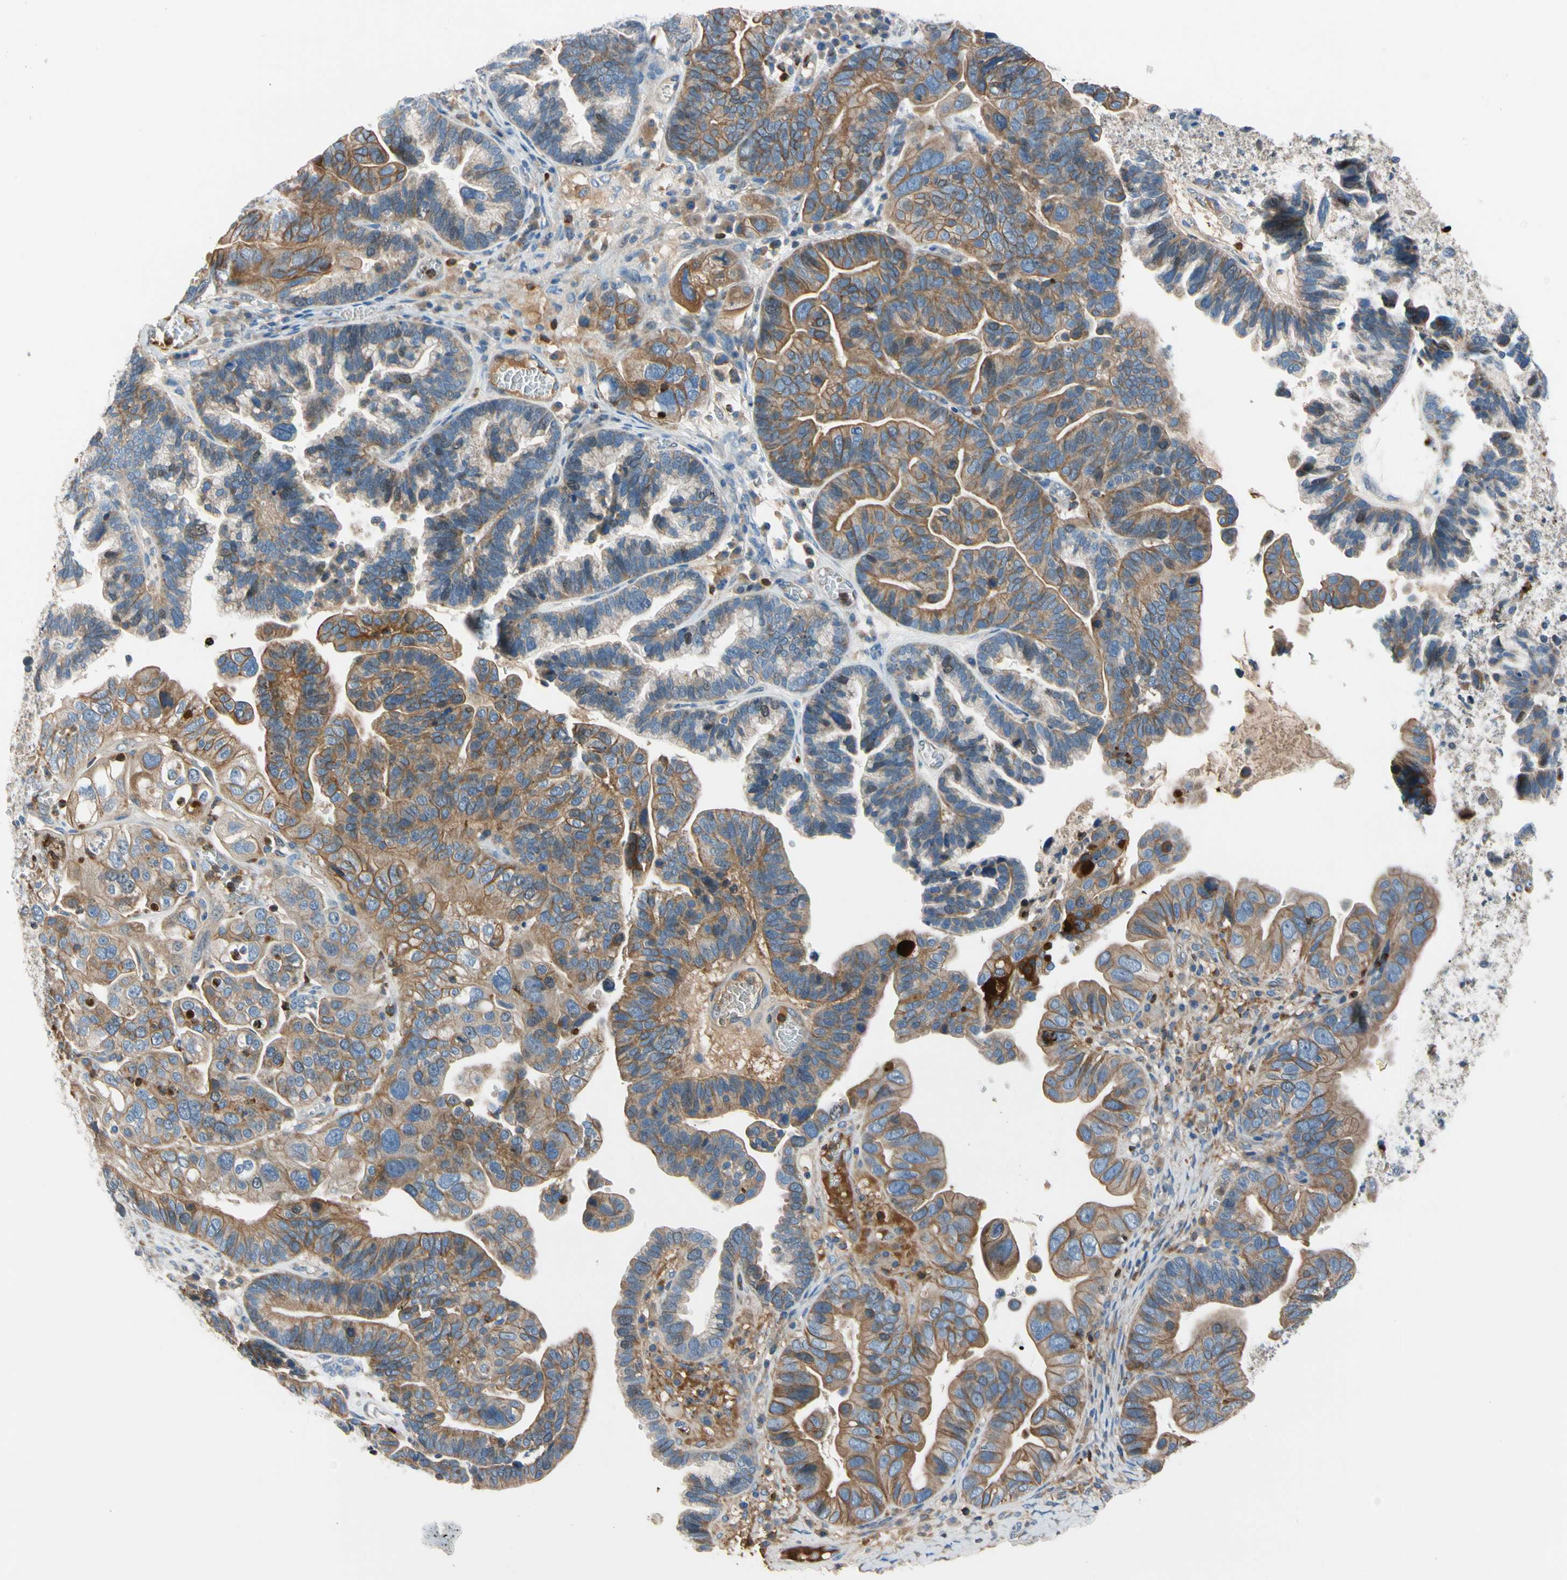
{"staining": {"intensity": "moderate", "quantity": "25%-75%", "location": "cytoplasmic/membranous"}, "tissue": "ovarian cancer", "cell_type": "Tumor cells", "image_type": "cancer", "snomed": [{"axis": "morphology", "description": "Cystadenocarcinoma, serous, NOS"}, {"axis": "topography", "description": "Ovary"}], "caption": "DAB (3,3'-diaminobenzidine) immunohistochemical staining of ovarian cancer (serous cystadenocarcinoma) exhibits moderate cytoplasmic/membranous protein expression in approximately 25%-75% of tumor cells.", "gene": "HJURP", "patient": {"sex": "female", "age": 56}}